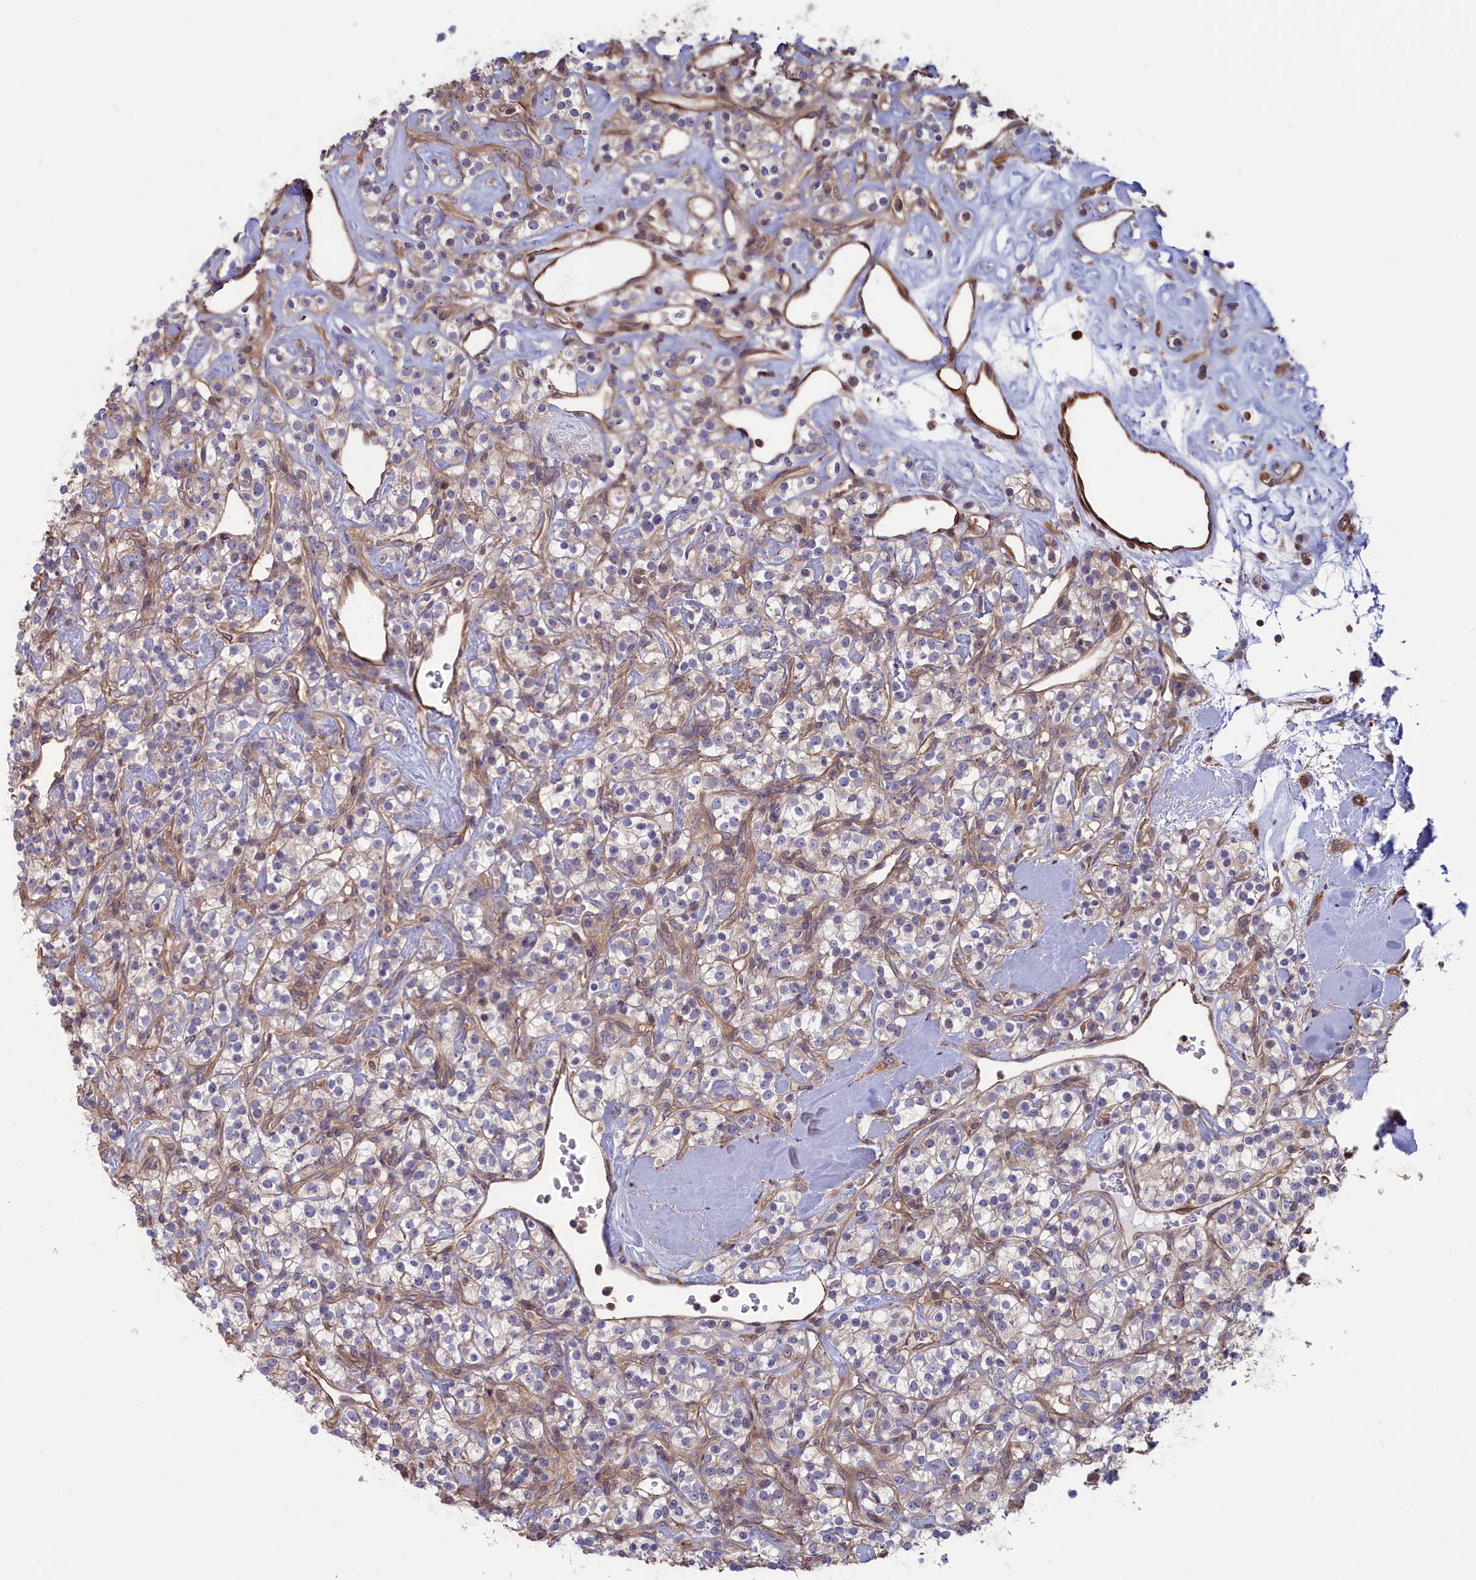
{"staining": {"intensity": "weak", "quantity": "<25%", "location": "cytoplasmic/membranous"}, "tissue": "renal cancer", "cell_type": "Tumor cells", "image_type": "cancer", "snomed": [{"axis": "morphology", "description": "Adenocarcinoma, NOS"}, {"axis": "topography", "description": "Kidney"}], "caption": "Micrograph shows no significant protein expression in tumor cells of renal cancer (adenocarcinoma).", "gene": "RILPL1", "patient": {"sex": "male", "age": 77}}